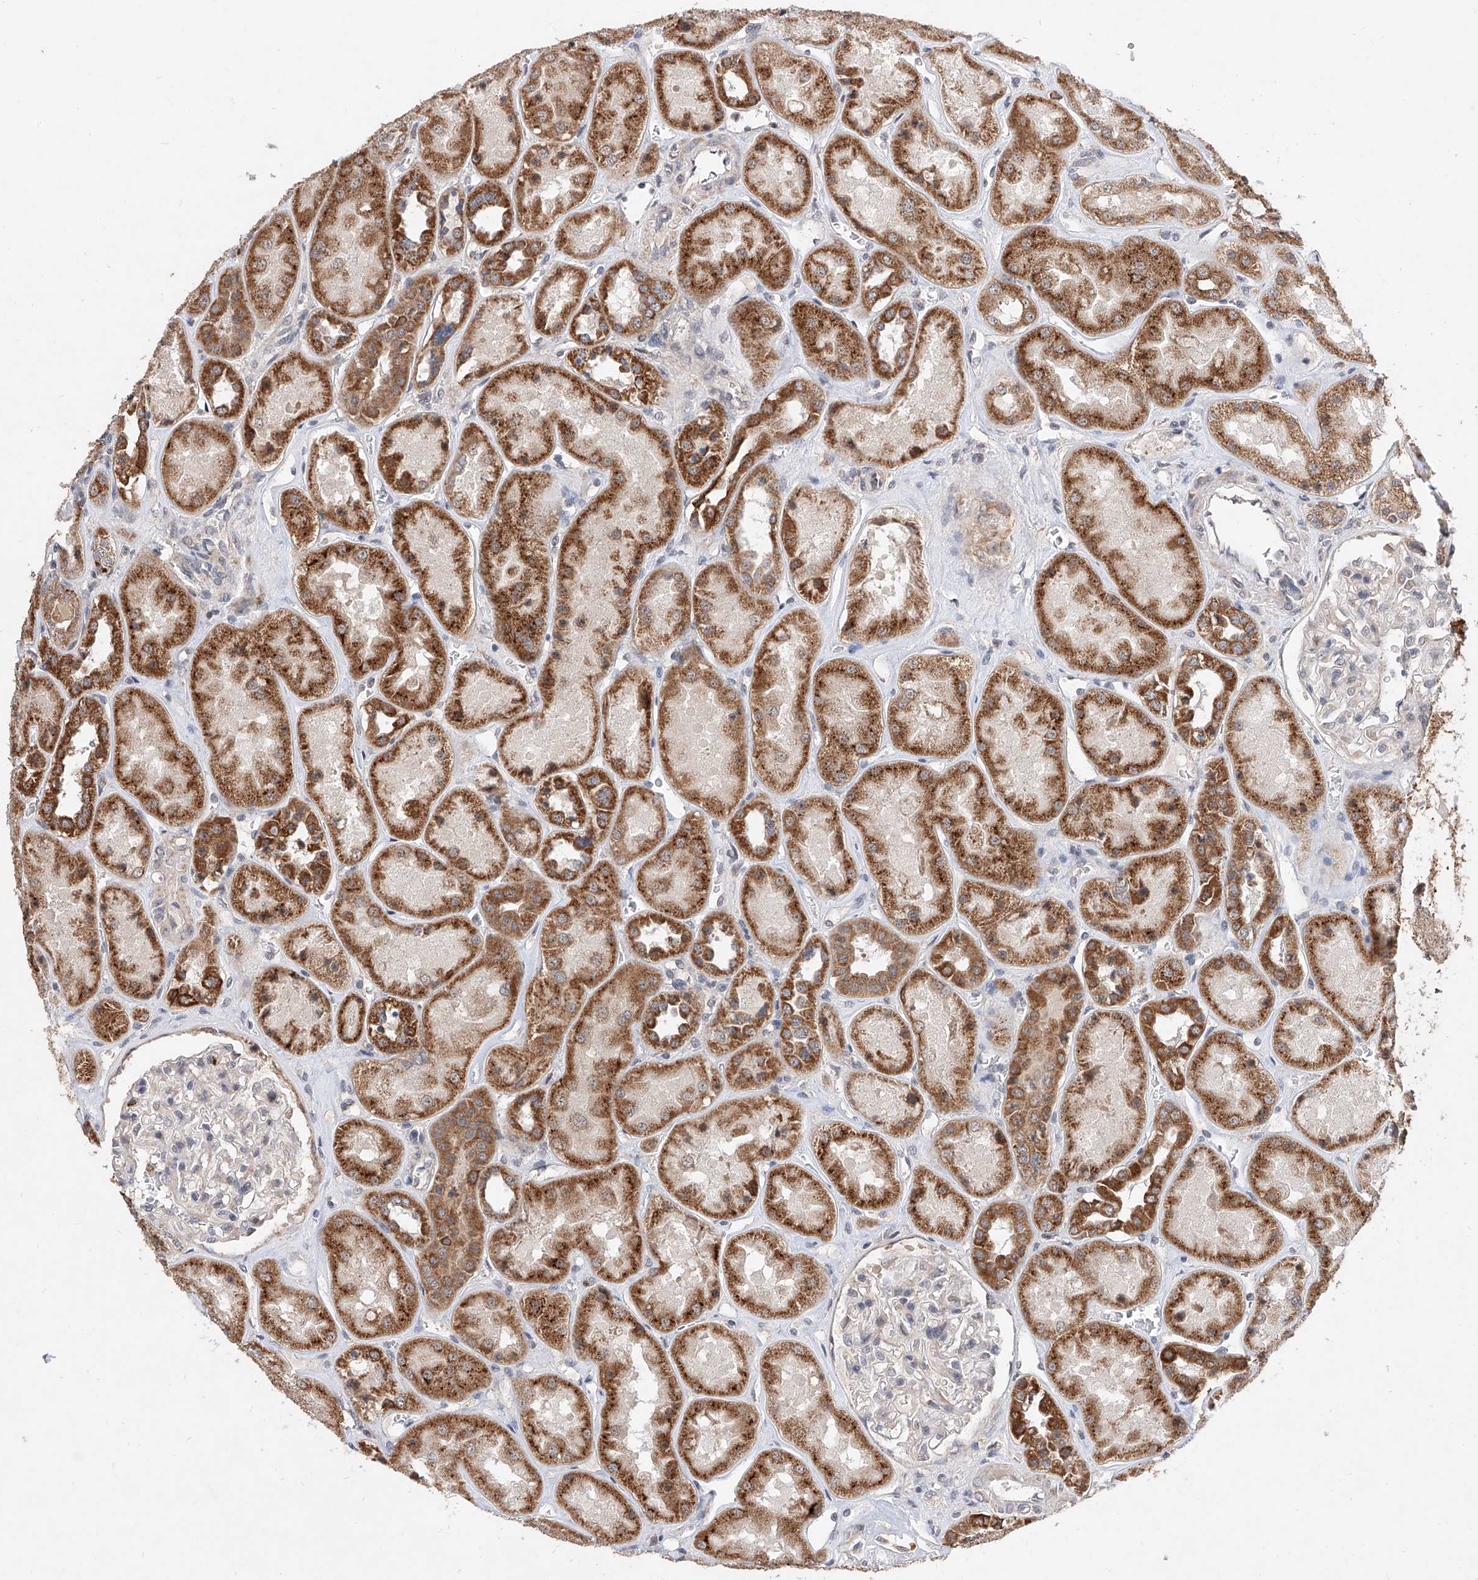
{"staining": {"intensity": "negative", "quantity": "none", "location": "none"}, "tissue": "kidney", "cell_type": "Cells in glomeruli", "image_type": "normal", "snomed": [{"axis": "morphology", "description": "Normal tissue, NOS"}, {"axis": "topography", "description": "Kidney"}], "caption": "Cells in glomeruli are negative for brown protein staining in normal kidney. Nuclei are stained in blue.", "gene": "MFSD4B", "patient": {"sex": "male", "age": 70}}